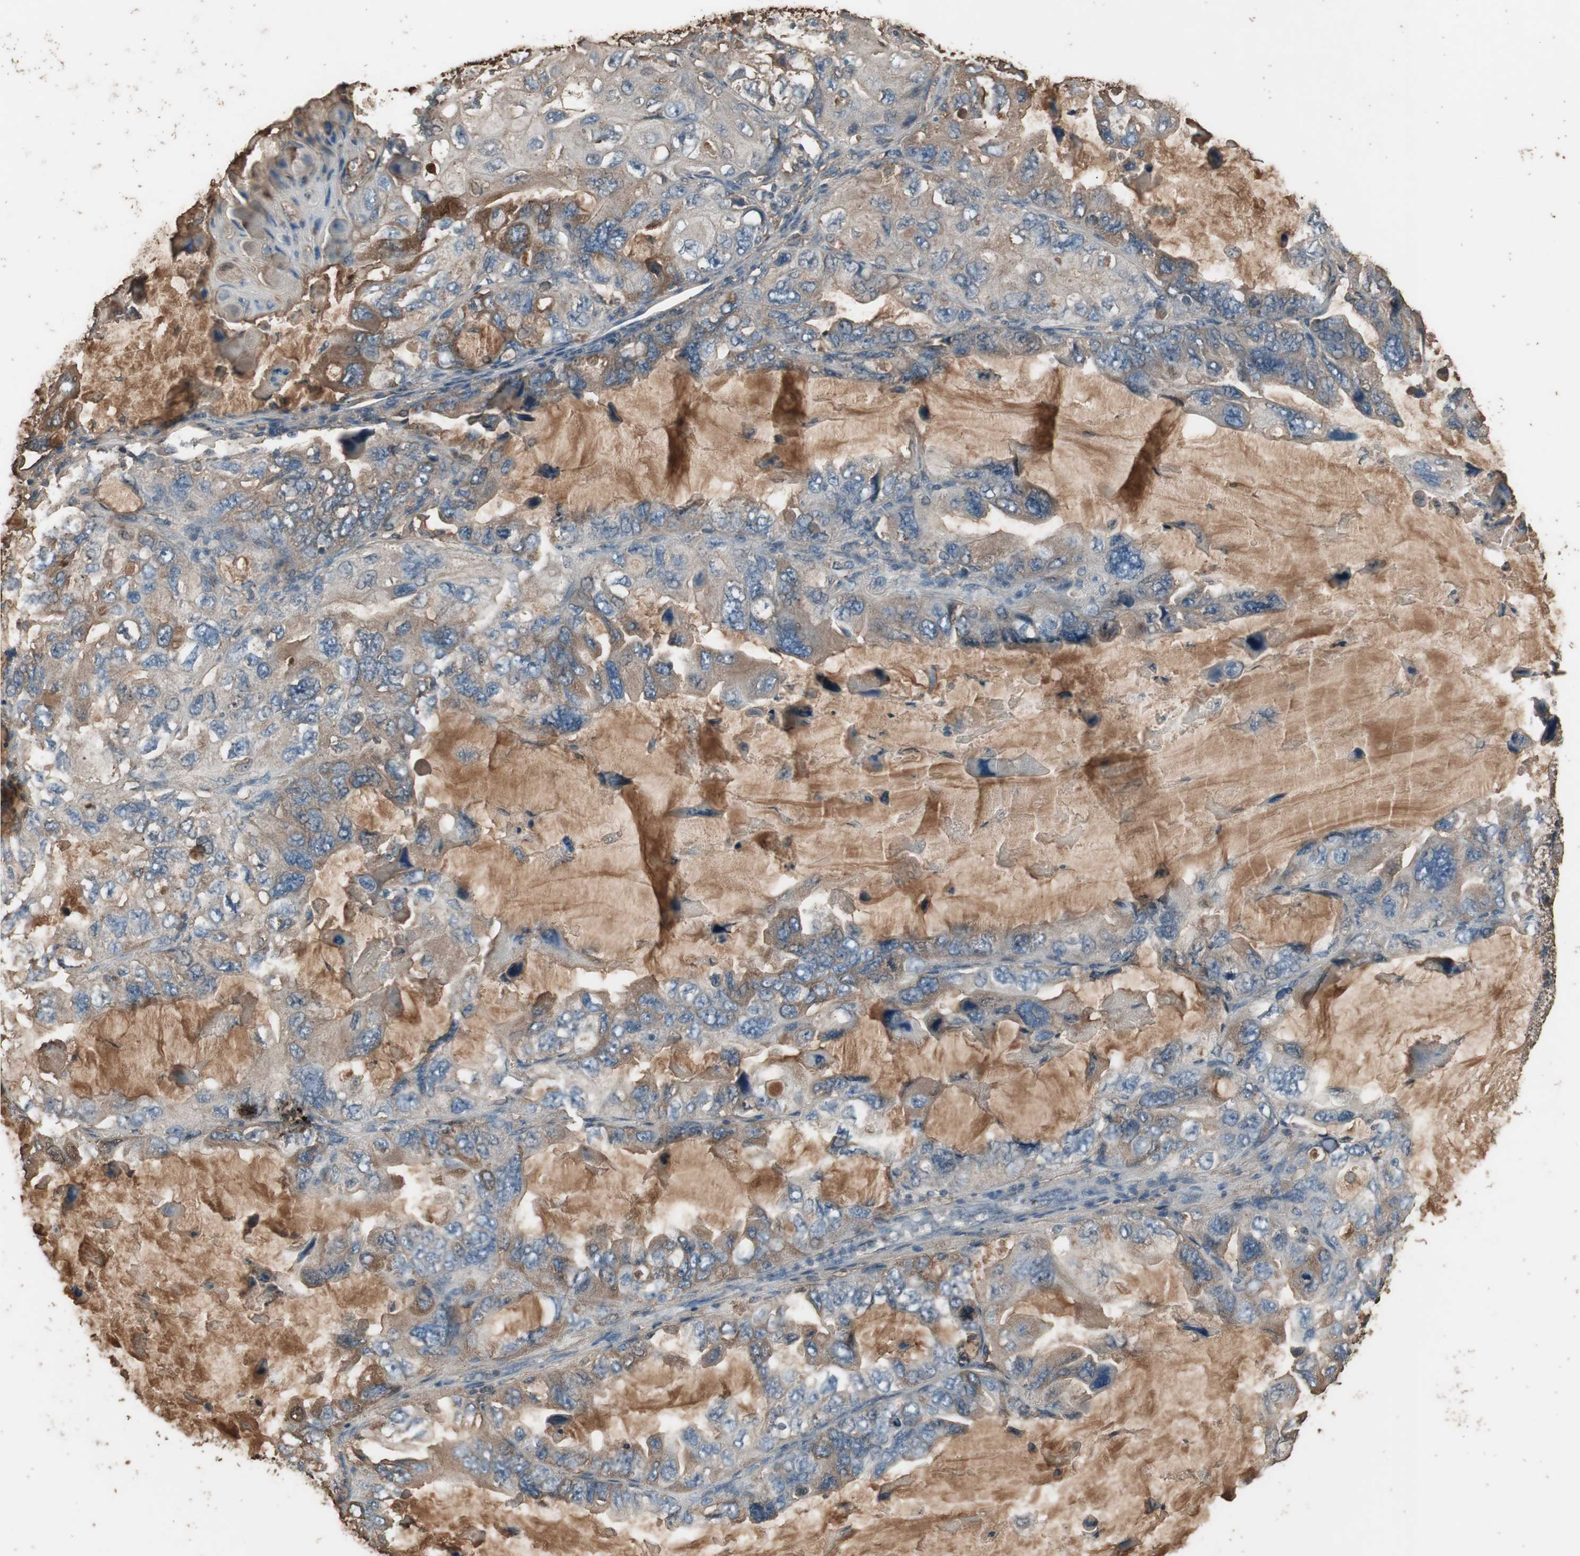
{"staining": {"intensity": "negative", "quantity": "none", "location": "none"}, "tissue": "lung cancer", "cell_type": "Tumor cells", "image_type": "cancer", "snomed": [{"axis": "morphology", "description": "Squamous cell carcinoma, NOS"}, {"axis": "topography", "description": "Lung"}], "caption": "Immunohistochemical staining of human lung cancer (squamous cell carcinoma) shows no significant positivity in tumor cells.", "gene": "MMP14", "patient": {"sex": "female", "age": 73}}